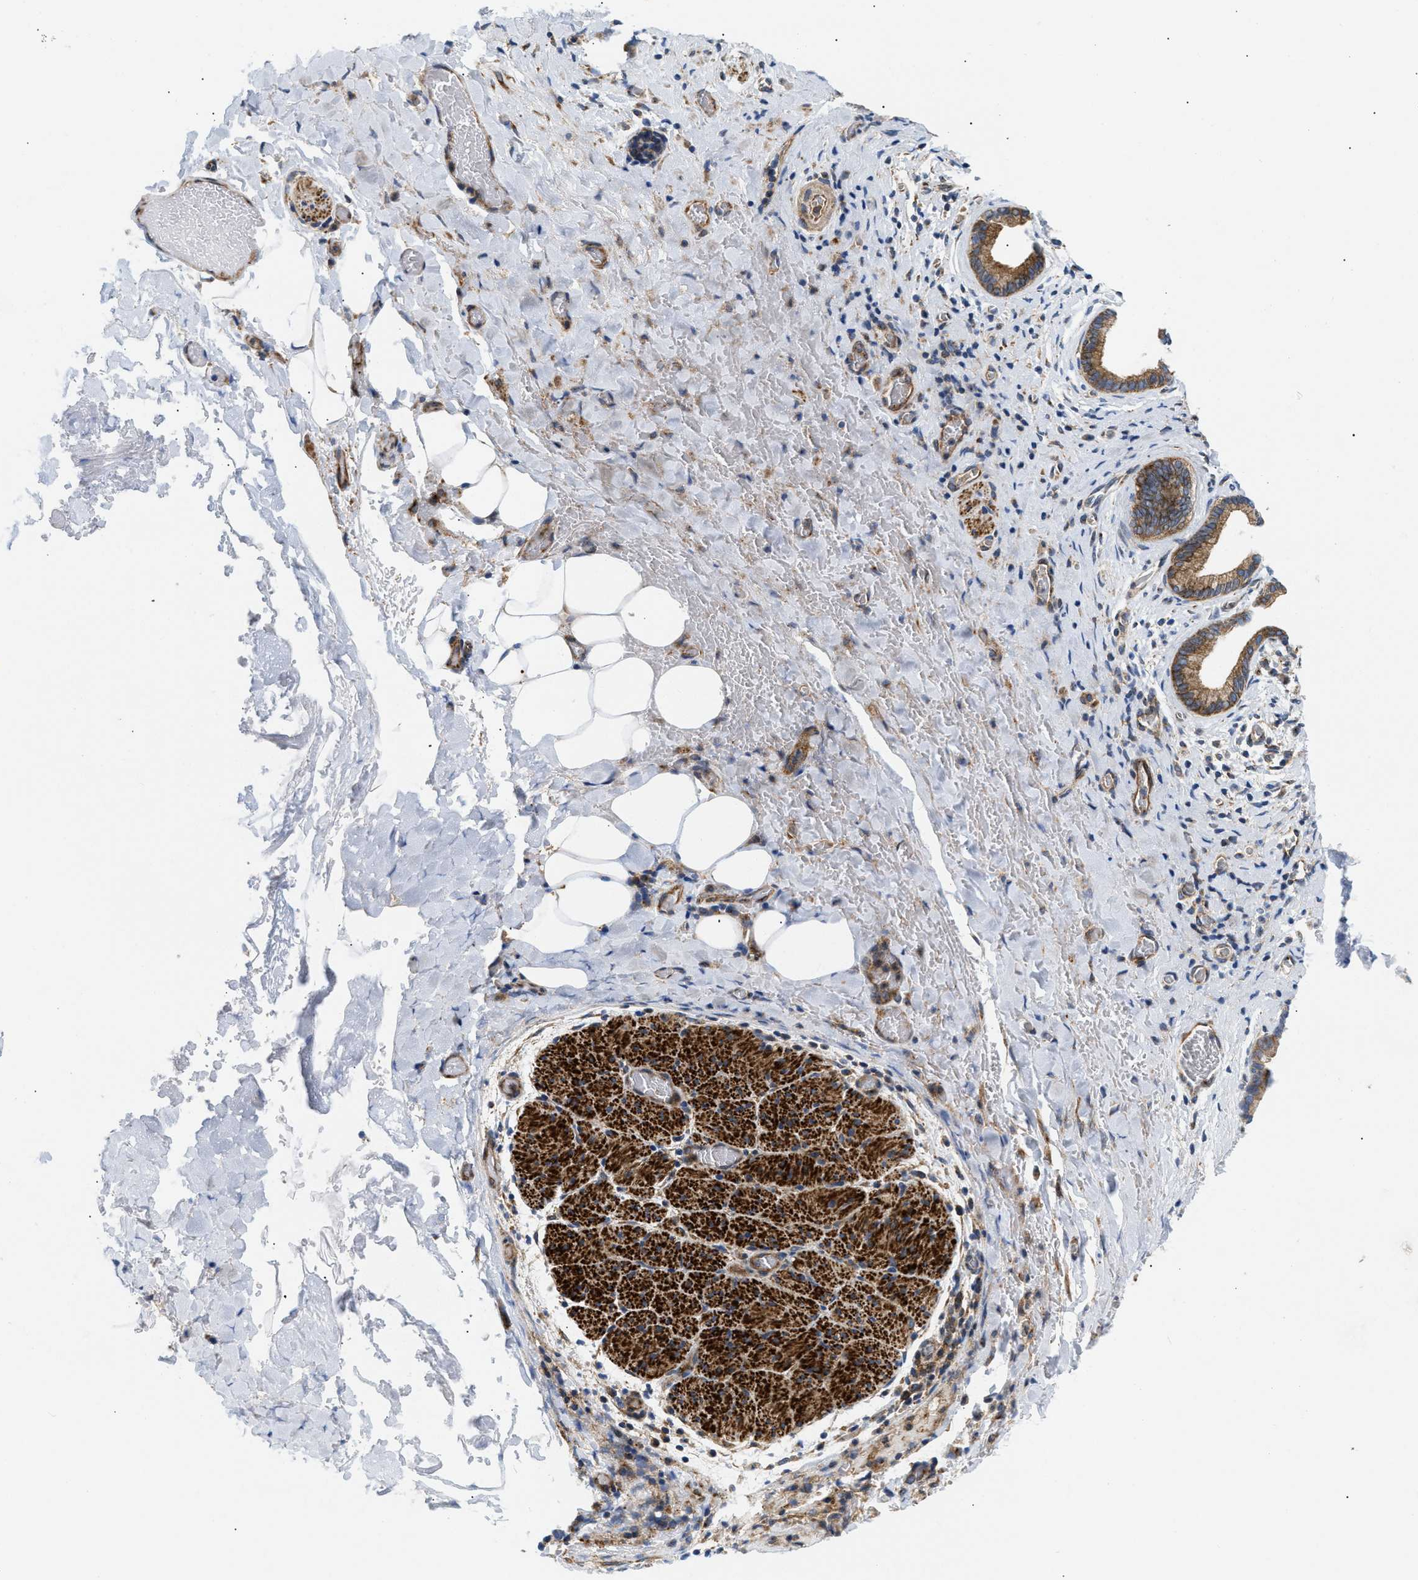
{"staining": {"intensity": "moderate", "quantity": ">75%", "location": "cytoplasmic/membranous"}, "tissue": "liver cancer", "cell_type": "Tumor cells", "image_type": "cancer", "snomed": [{"axis": "morphology", "description": "Cholangiocarcinoma"}, {"axis": "topography", "description": "Liver"}], "caption": "The histopathology image demonstrates immunohistochemical staining of cholangiocarcinoma (liver). There is moderate cytoplasmic/membranous positivity is appreciated in approximately >75% of tumor cells. (Stains: DAB (3,3'-diaminobenzidine) in brown, nuclei in blue, Microscopy: brightfield microscopy at high magnification).", "gene": "DCTN4", "patient": {"sex": "female", "age": 55}}